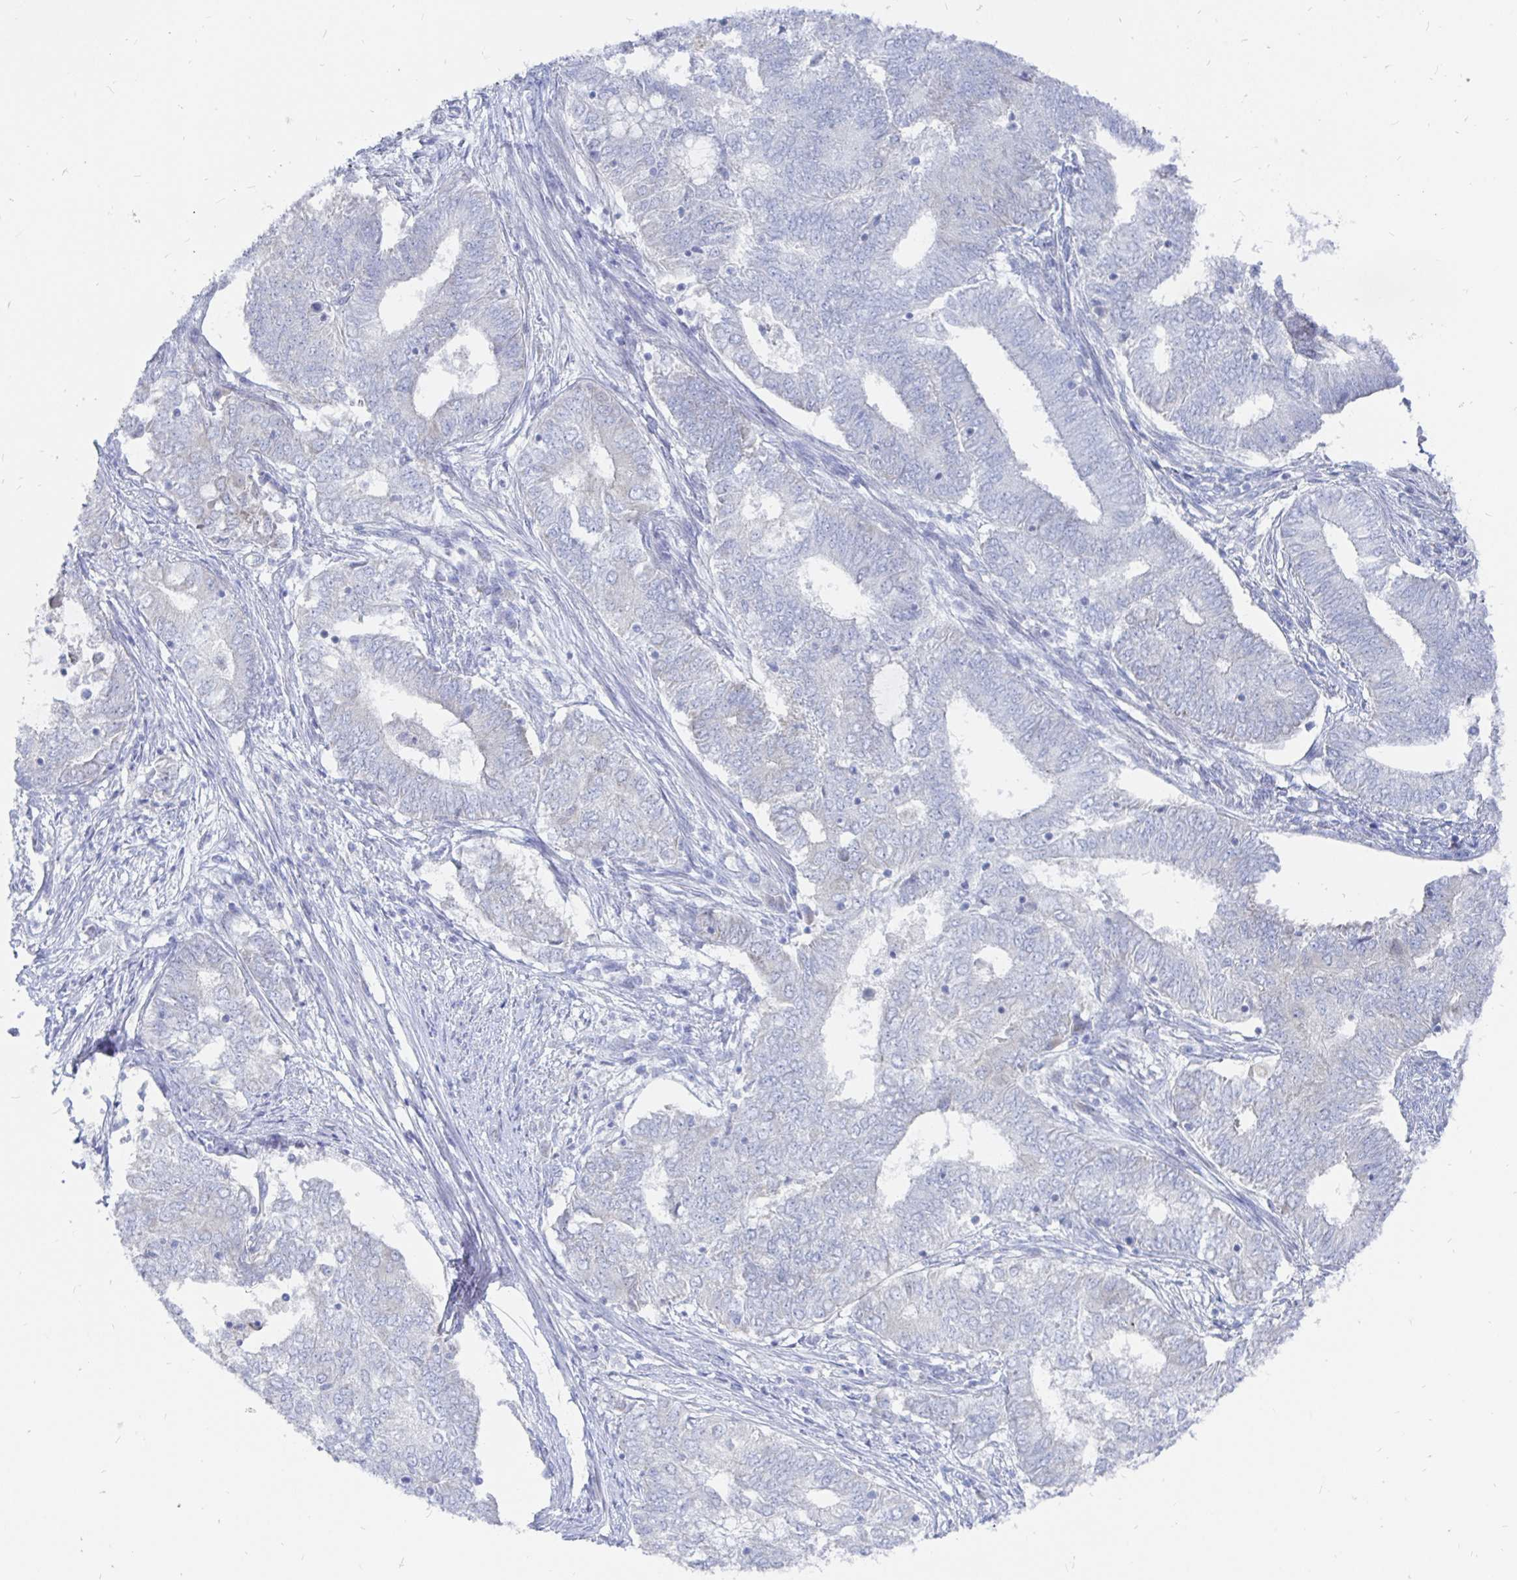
{"staining": {"intensity": "negative", "quantity": "none", "location": "none"}, "tissue": "endometrial cancer", "cell_type": "Tumor cells", "image_type": "cancer", "snomed": [{"axis": "morphology", "description": "Adenocarcinoma, NOS"}, {"axis": "topography", "description": "Endometrium"}], "caption": "Endometrial cancer (adenocarcinoma) was stained to show a protein in brown. There is no significant positivity in tumor cells.", "gene": "COX16", "patient": {"sex": "female", "age": 62}}